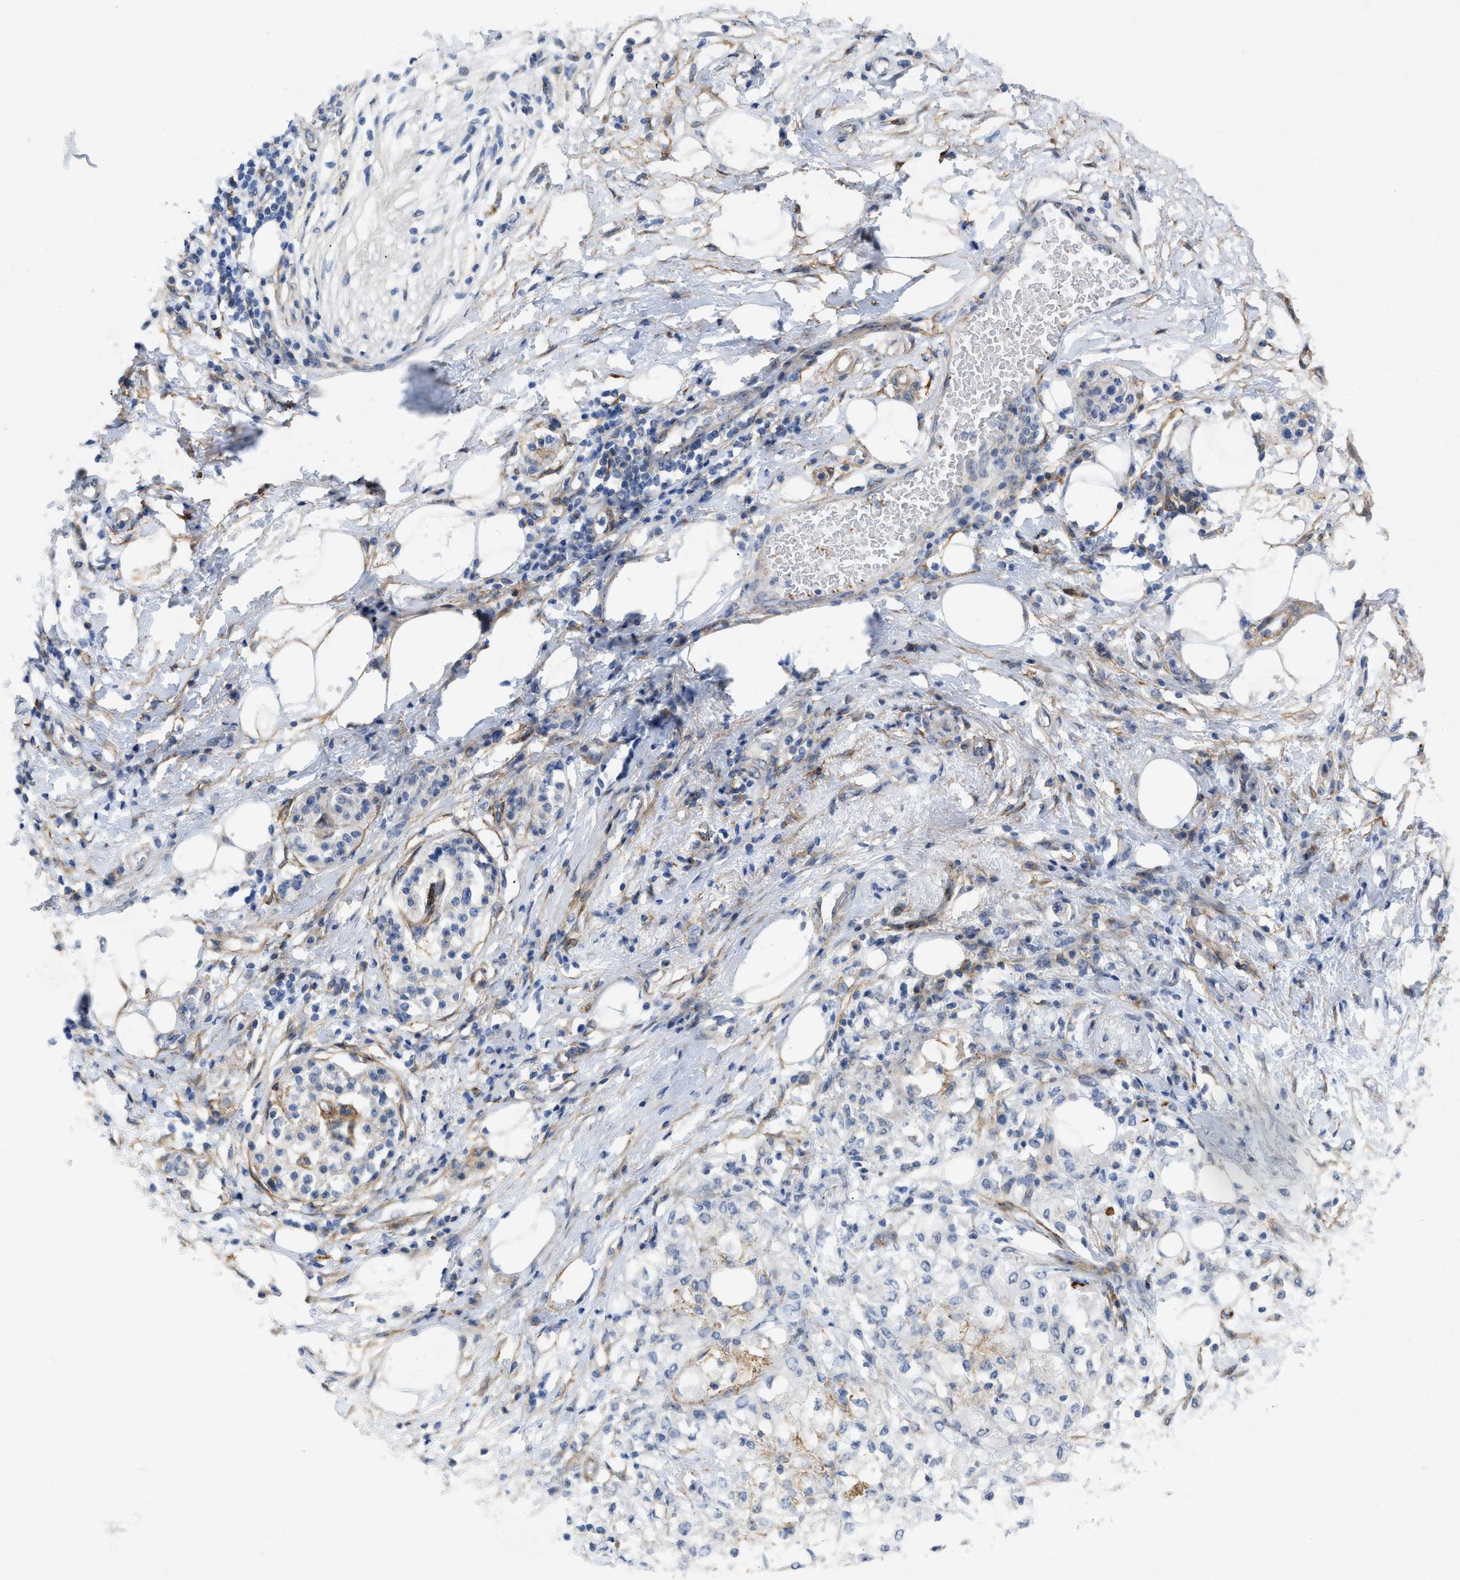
{"staining": {"intensity": "negative", "quantity": "none", "location": "none"}, "tissue": "pancreatic cancer", "cell_type": "Tumor cells", "image_type": "cancer", "snomed": [{"axis": "morphology", "description": "Normal tissue, NOS"}, {"axis": "morphology", "description": "Adenocarcinoma, NOS"}, {"axis": "topography", "description": "Pancreas"}, {"axis": "topography", "description": "Duodenum"}], "caption": "There is no significant staining in tumor cells of adenocarcinoma (pancreatic).", "gene": "PDGFRA", "patient": {"sex": "female", "age": 60}}